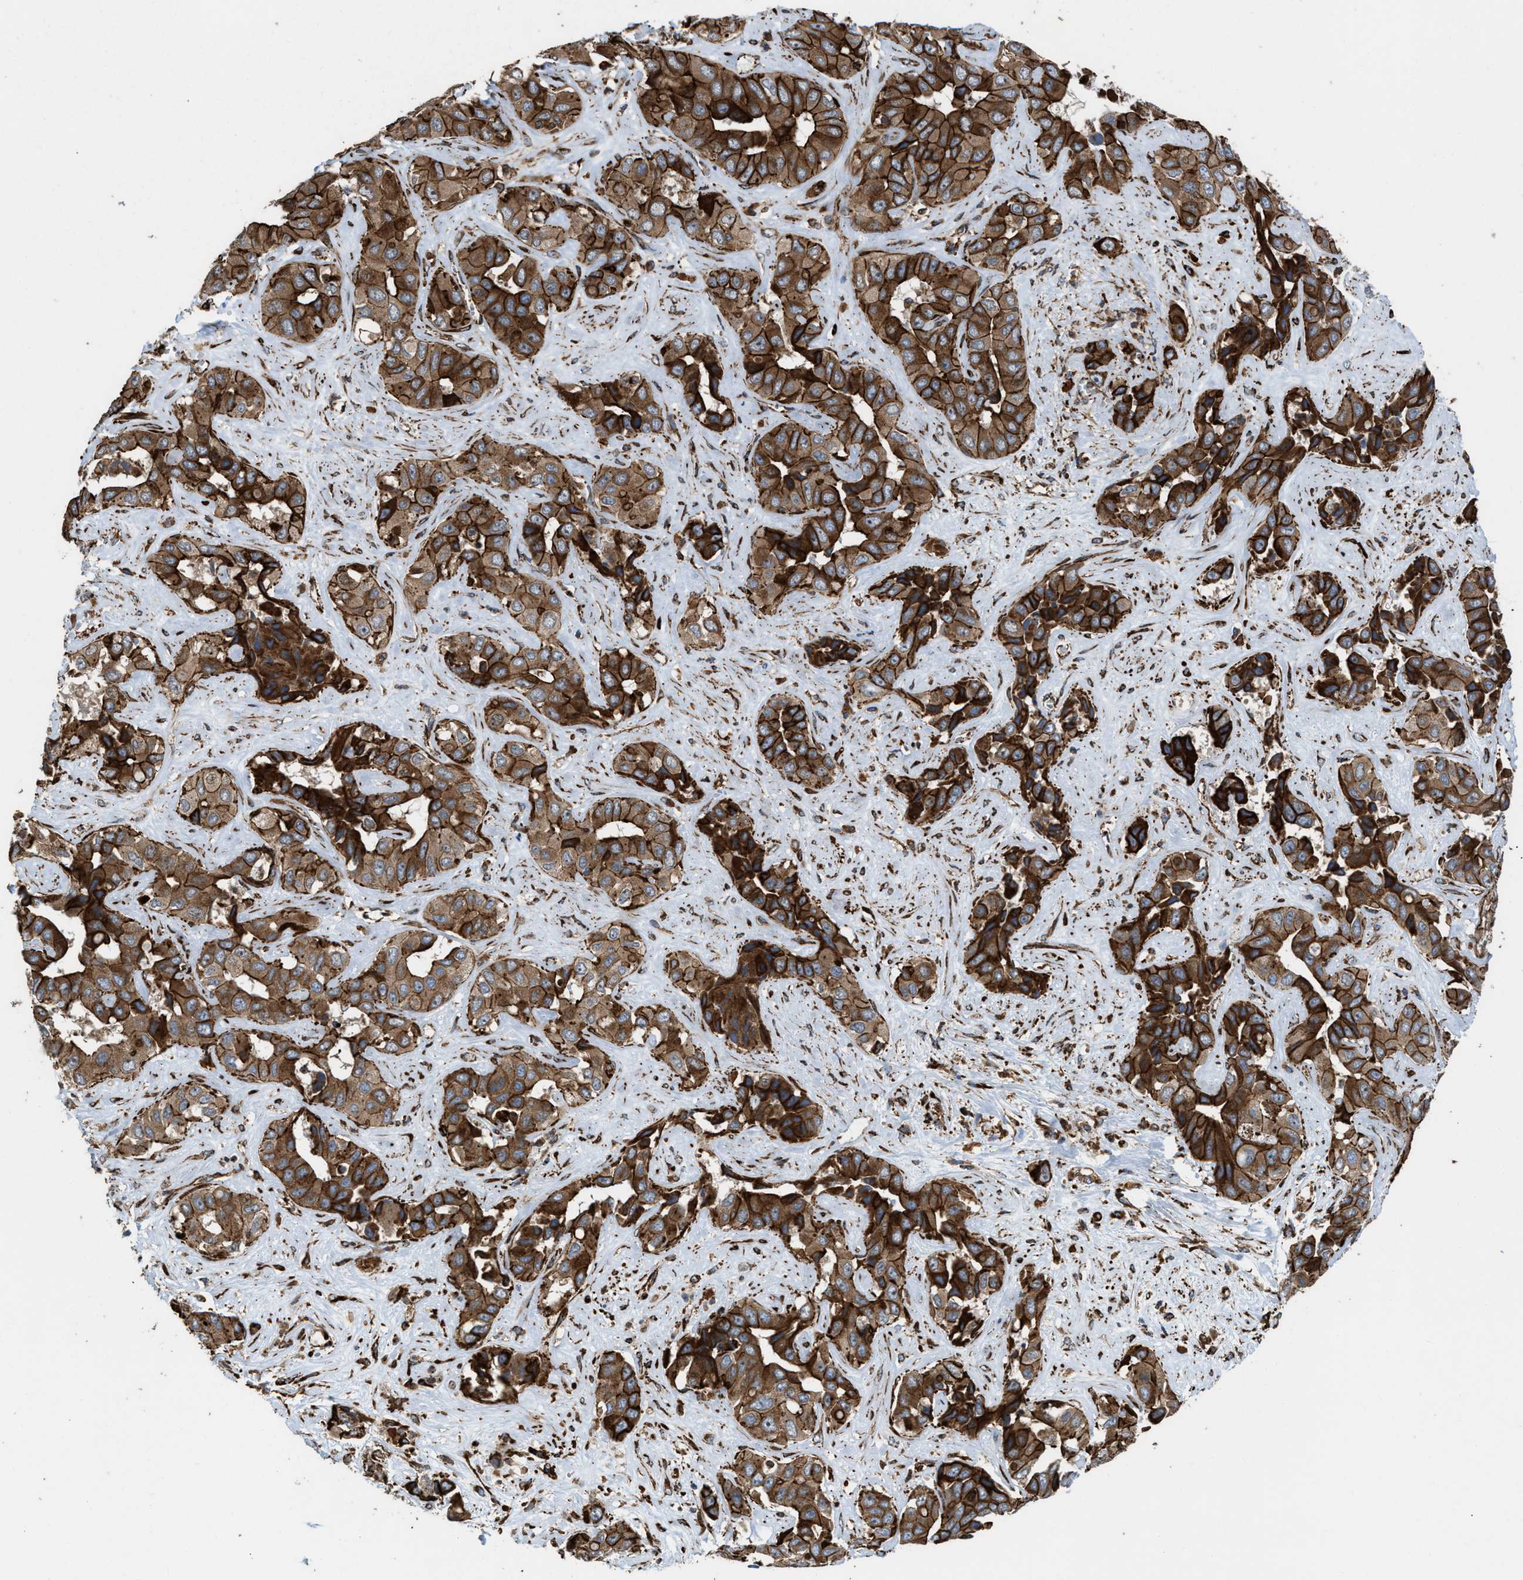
{"staining": {"intensity": "strong", "quantity": ">75%", "location": "cytoplasmic/membranous"}, "tissue": "liver cancer", "cell_type": "Tumor cells", "image_type": "cancer", "snomed": [{"axis": "morphology", "description": "Cholangiocarcinoma"}, {"axis": "topography", "description": "Liver"}], "caption": "Protein staining exhibits strong cytoplasmic/membranous positivity in about >75% of tumor cells in cholangiocarcinoma (liver).", "gene": "EGLN1", "patient": {"sex": "female", "age": 52}}